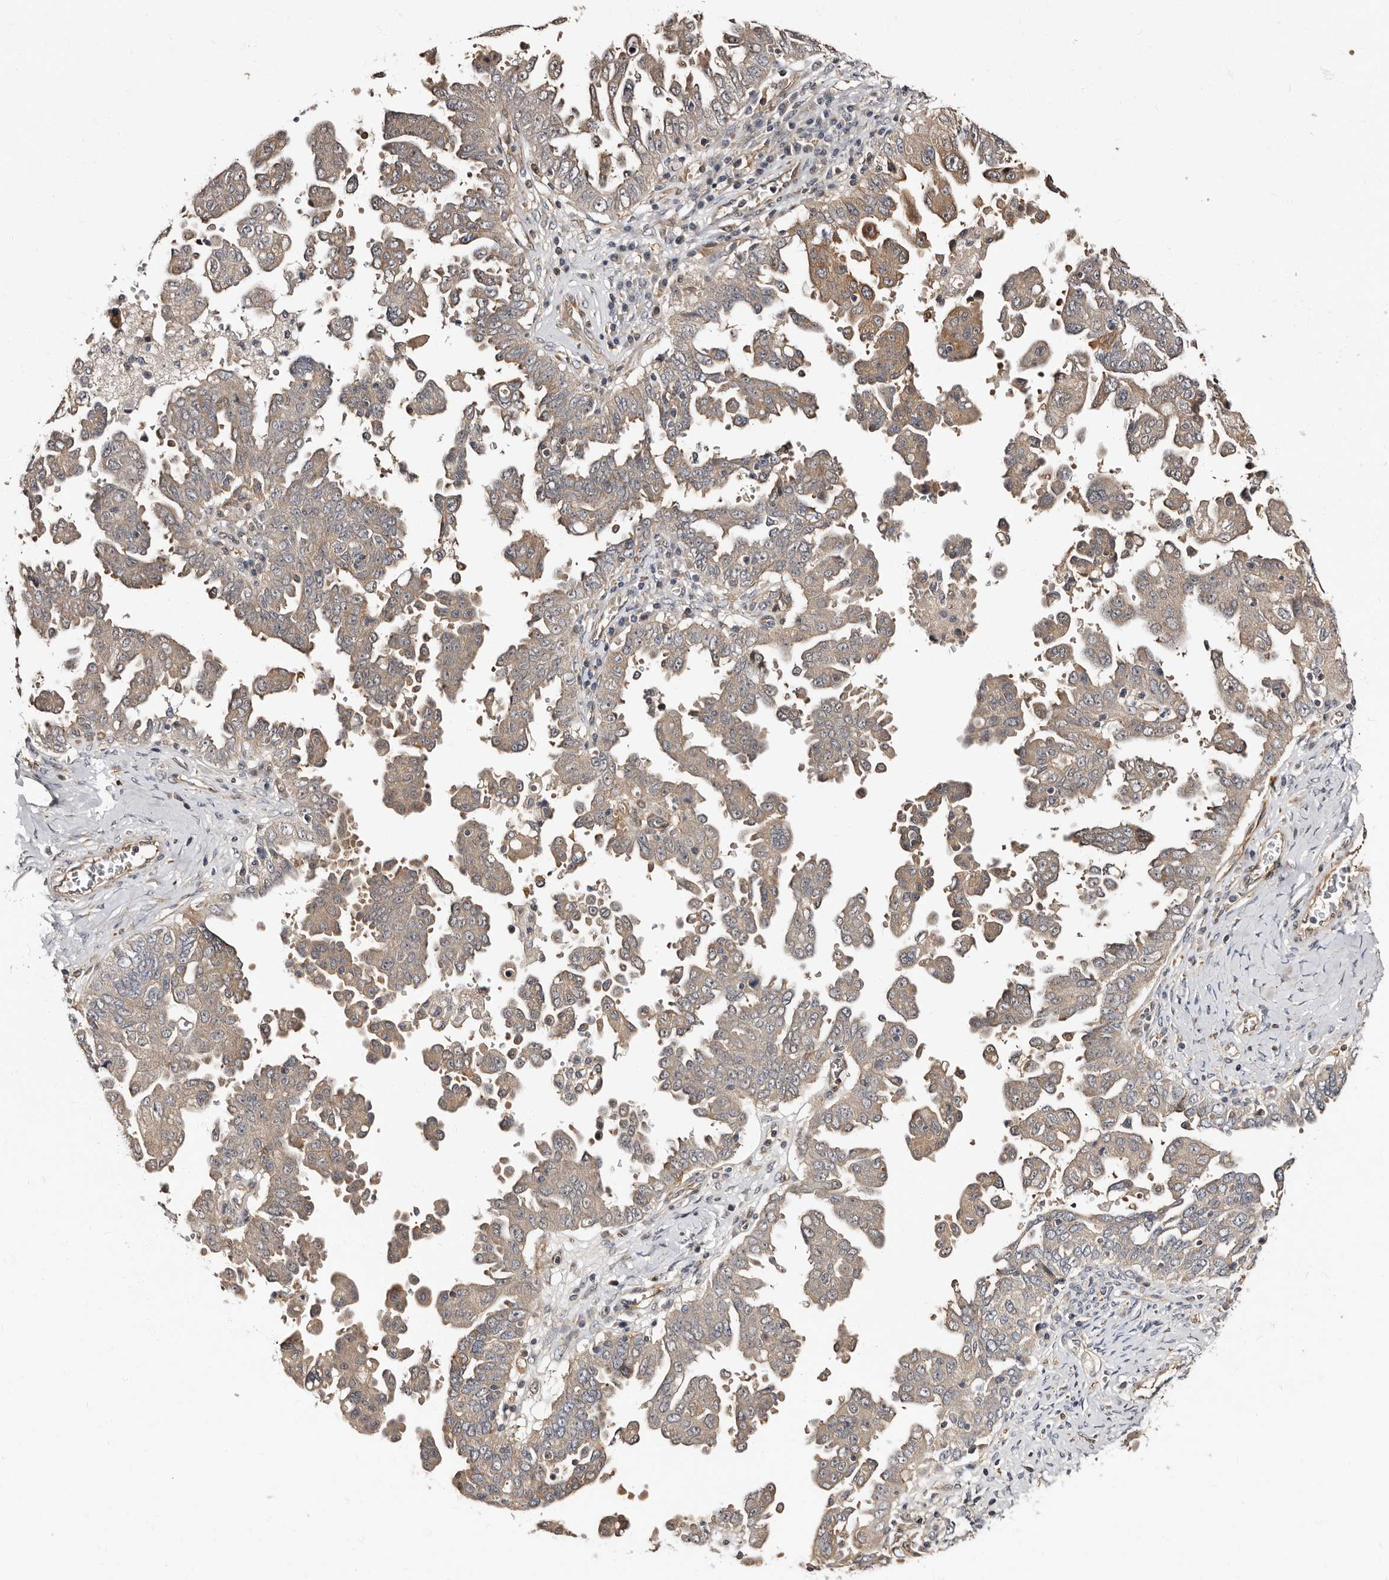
{"staining": {"intensity": "weak", "quantity": "25%-75%", "location": "cytoplasmic/membranous"}, "tissue": "ovarian cancer", "cell_type": "Tumor cells", "image_type": "cancer", "snomed": [{"axis": "morphology", "description": "Carcinoma, endometroid"}, {"axis": "topography", "description": "Ovary"}], "caption": "High-power microscopy captured an immunohistochemistry (IHC) micrograph of ovarian endometroid carcinoma, revealing weak cytoplasmic/membranous positivity in about 25%-75% of tumor cells.", "gene": "TBC1D22B", "patient": {"sex": "female", "age": 62}}